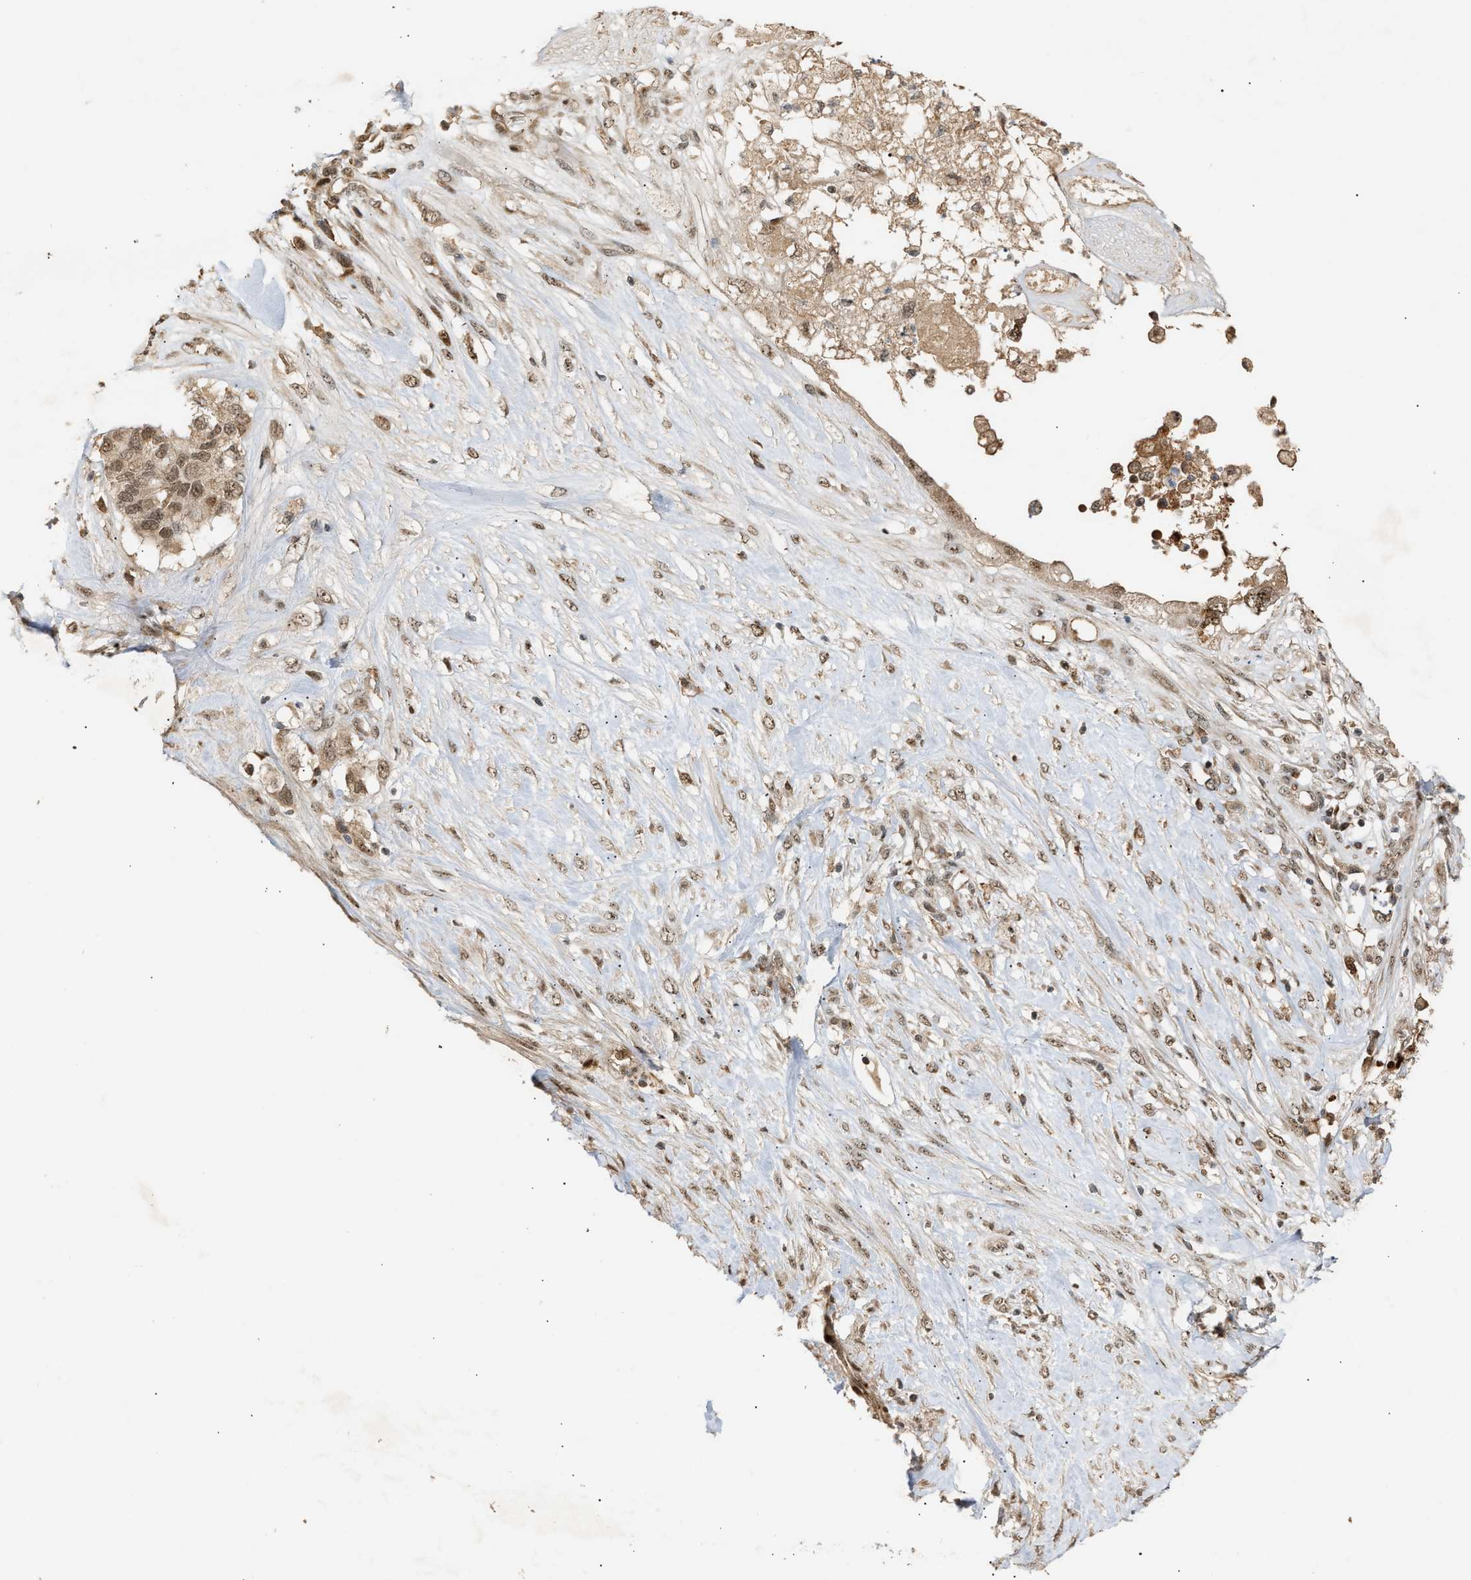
{"staining": {"intensity": "weak", "quantity": ">75%", "location": "cytoplasmic/membranous,nuclear"}, "tissue": "pancreatic cancer", "cell_type": "Tumor cells", "image_type": "cancer", "snomed": [{"axis": "morphology", "description": "Adenocarcinoma, NOS"}, {"axis": "topography", "description": "Pancreas"}], "caption": "Immunohistochemistry photomicrograph of pancreatic cancer (adenocarcinoma) stained for a protein (brown), which reveals low levels of weak cytoplasmic/membranous and nuclear expression in approximately >75% of tumor cells.", "gene": "ZFAND5", "patient": {"sex": "female", "age": 56}}